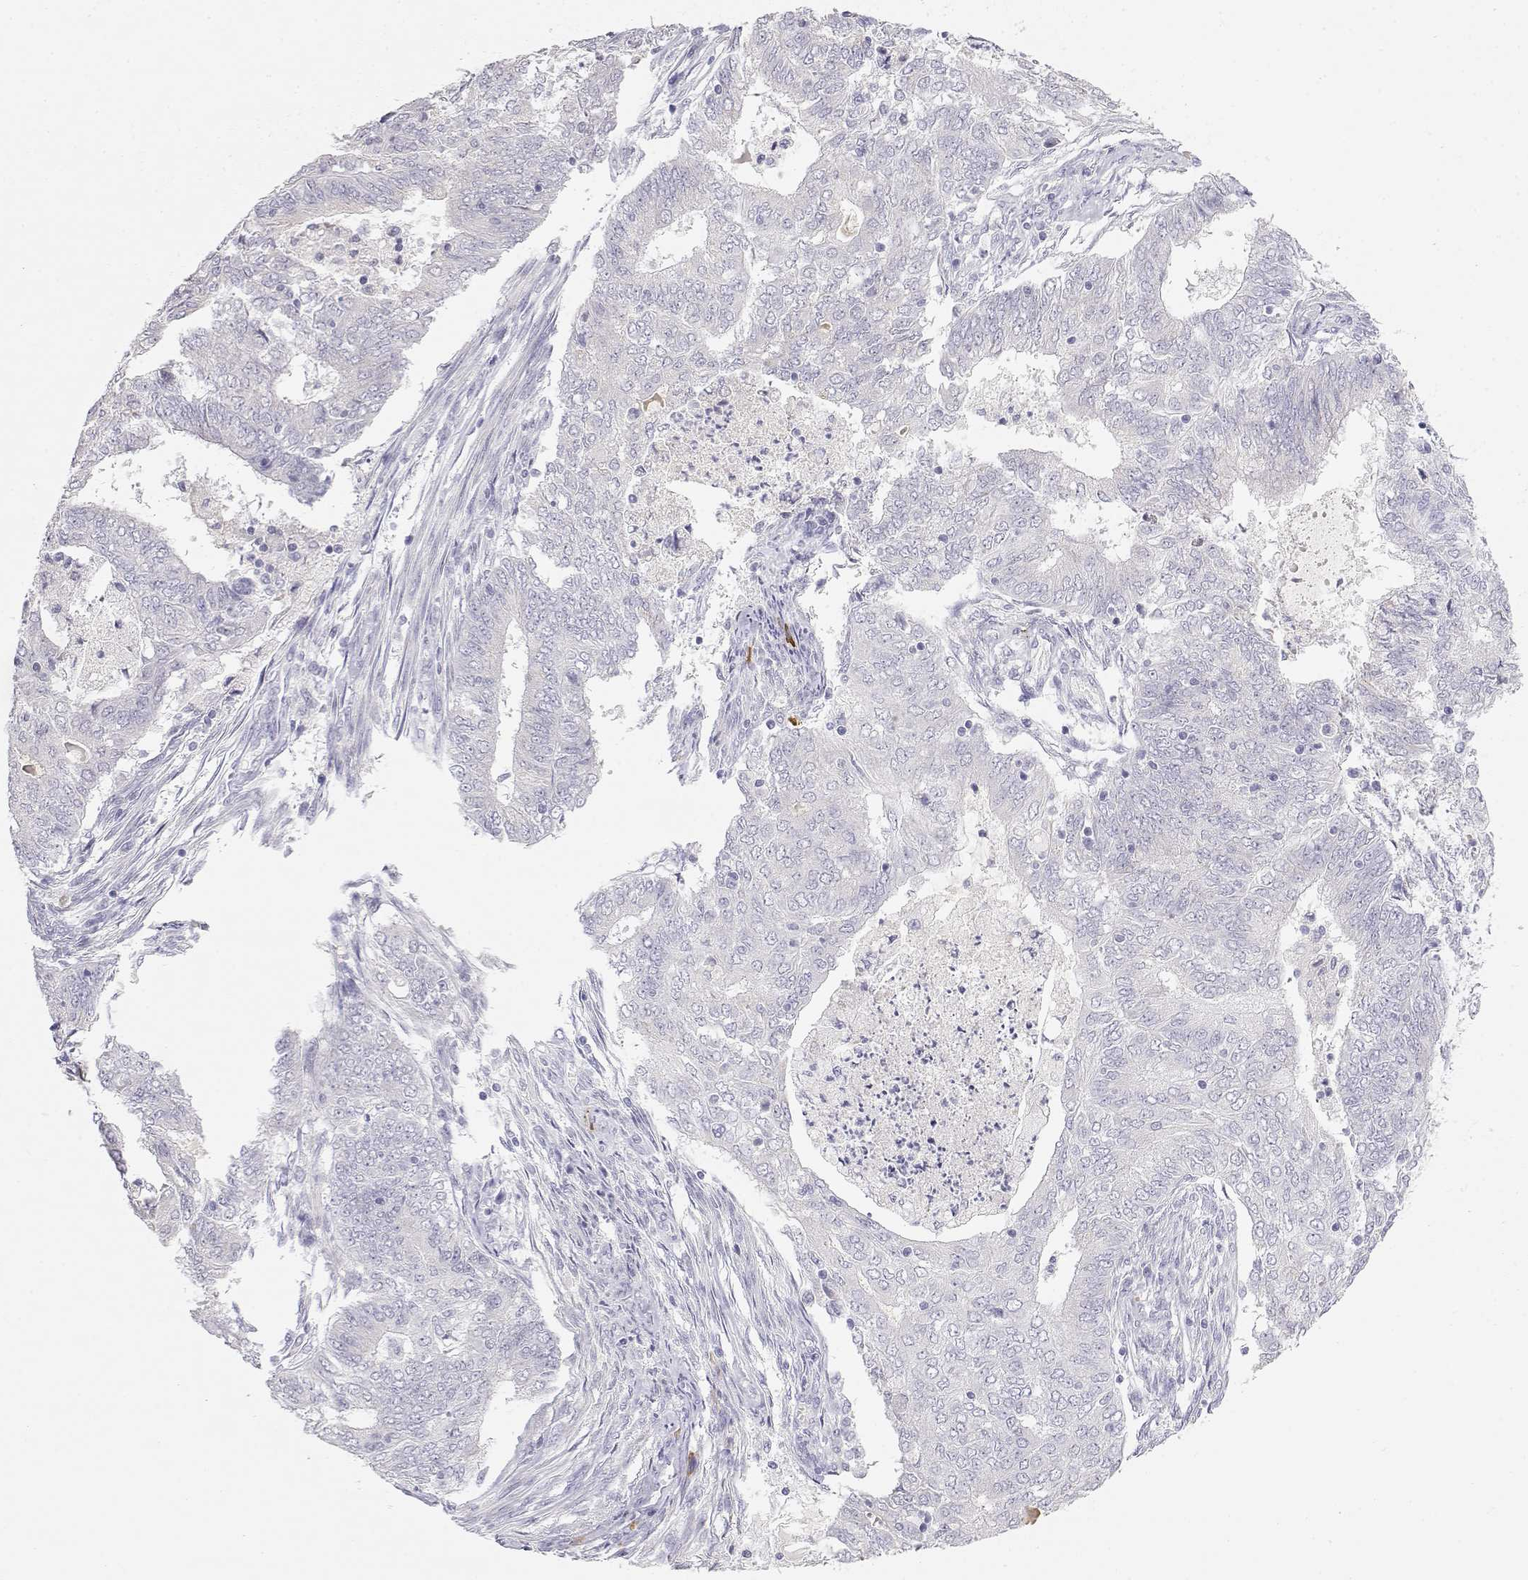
{"staining": {"intensity": "negative", "quantity": "none", "location": "none"}, "tissue": "endometrial cancer", "cell_type": "Tumor cells", "image_type": "cancer", "snomed": [{"axis": "morphology", "description": "Adenocarcinoma, NOS"}, {"axis": "topography", "description": "Endometrium"}], "caption": "Immunohistochemical staining of human endometrial cancer exhibits no significant staining in tumor cells. (DAB (3,3'-diaminobenzidine) immunohistochemistry (IHC) with hematoxylin counter stain).", "gene": "CDHR1", "patient": {"sex": "female", "age": 62}}